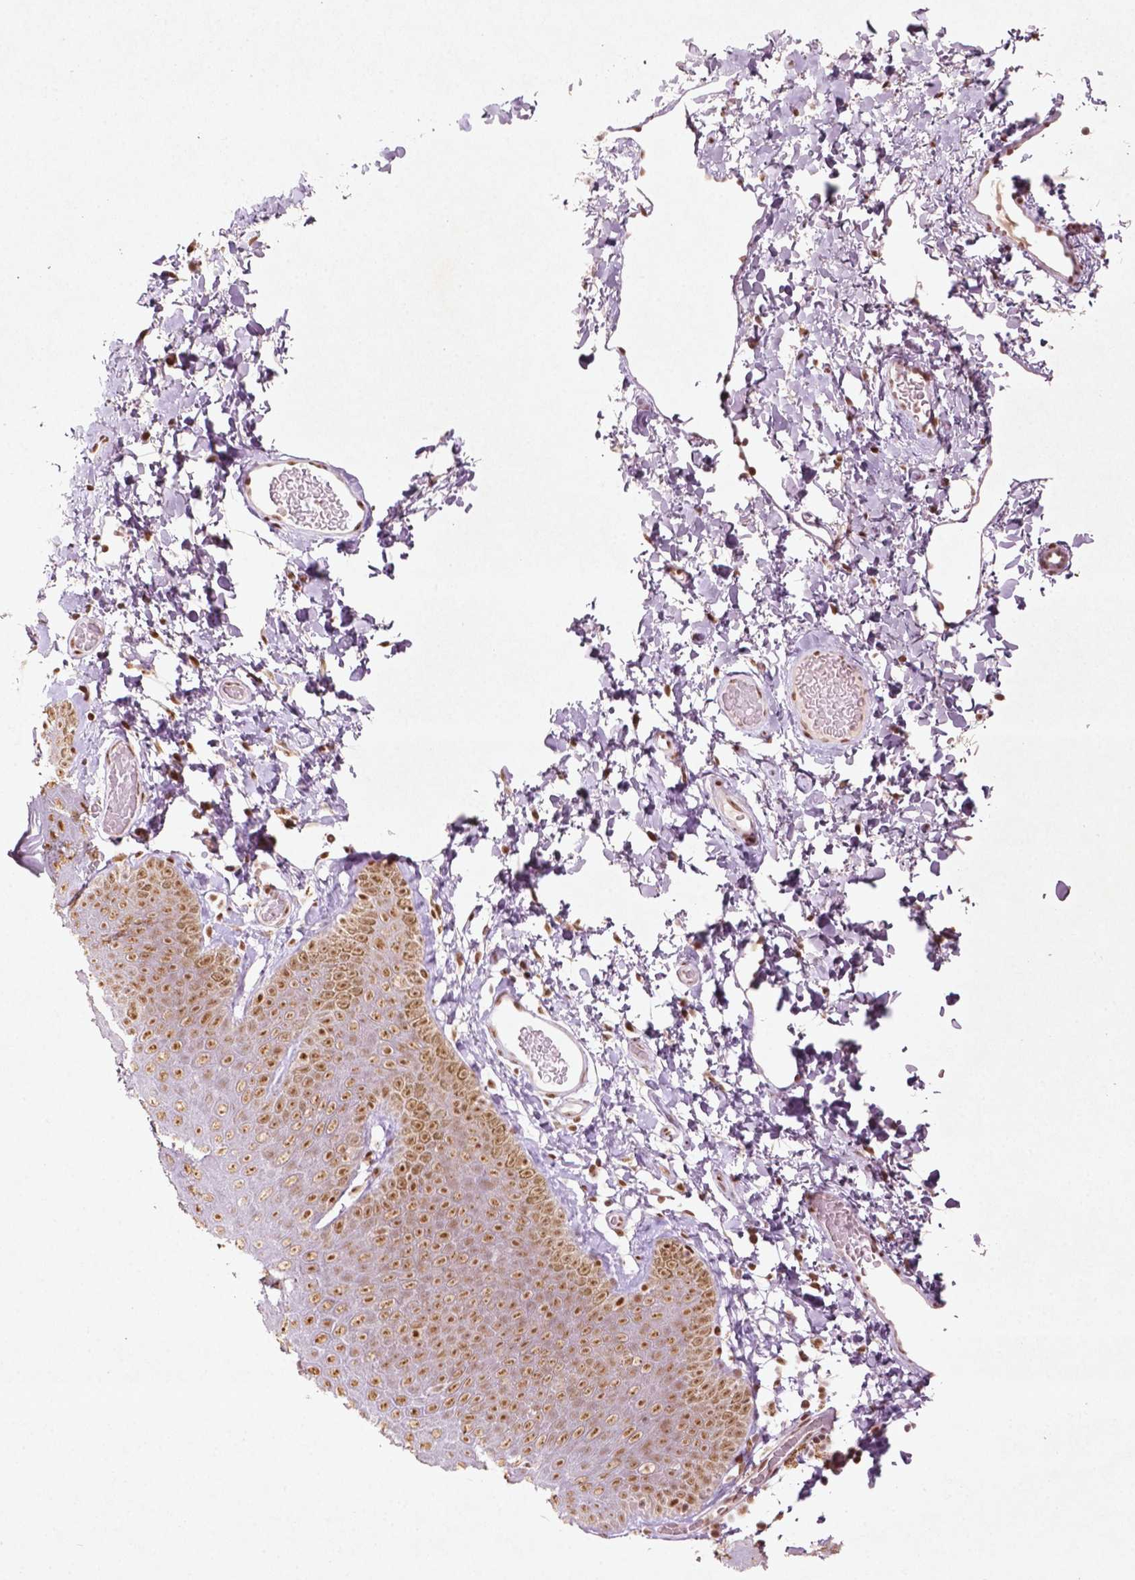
{"staining": {"intensity": "moderate", "quantity": ">75%", "location": "nuclear"}, "tissue": "skin", "cell_type": "Epidermal cells", "image_type": "normal", "snomed": [{"axis": "morphology", "description": "Normal tissue, NOS"}, {"axis": "topography", "description": "Anal"}], "caption": "Brown immunohistochemical staining in benign skin displays moderate nuclear expression in about >75% of epidermal cells.", "gene": "HMG20B", "patient": {"sex": "male", "age": 53}}